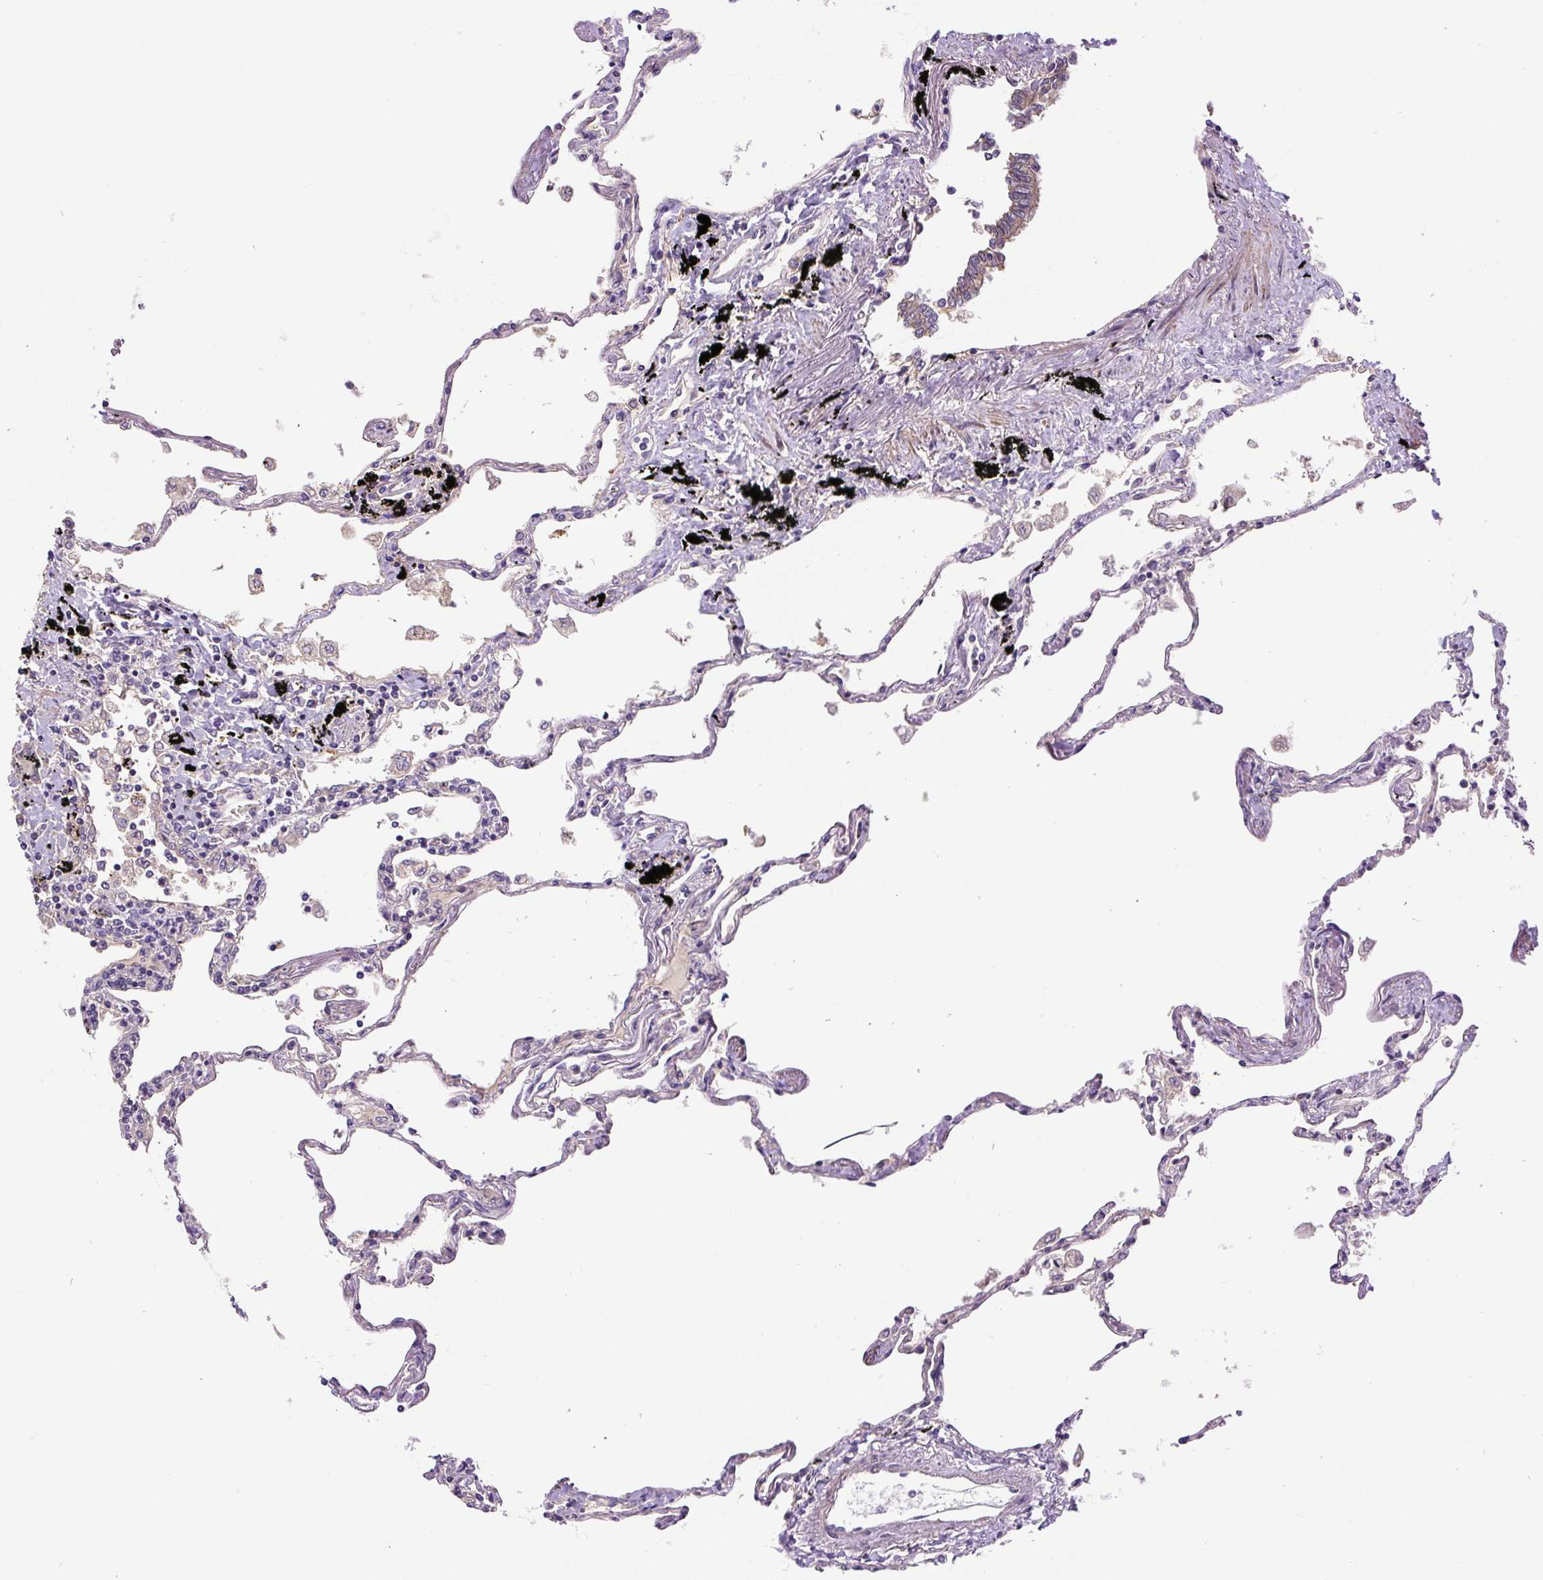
{"staining": {"intensity": "weak", "quantity": "<25%", "location": "cytoplasmic/membranous"}, "tissue": "lung", "cell_type": "Alveolar cells", "image_type": "normal", "snomed": [{"axis": "morphology", "description": "Normal tissue, NOS"}, {"axis": "topography", "description": "Lung"}], "caption": "Image shows no significant protein positivity in alveolar cells of benign lung. Brightfield microscopy of IHC stained with DAB (3,3'-diaminobenzidine) (brown) and hematoxylin (blue), captured at high magnification.", "gene": "CCDC28A", "patient": {"sex": "female", "age": 67}}